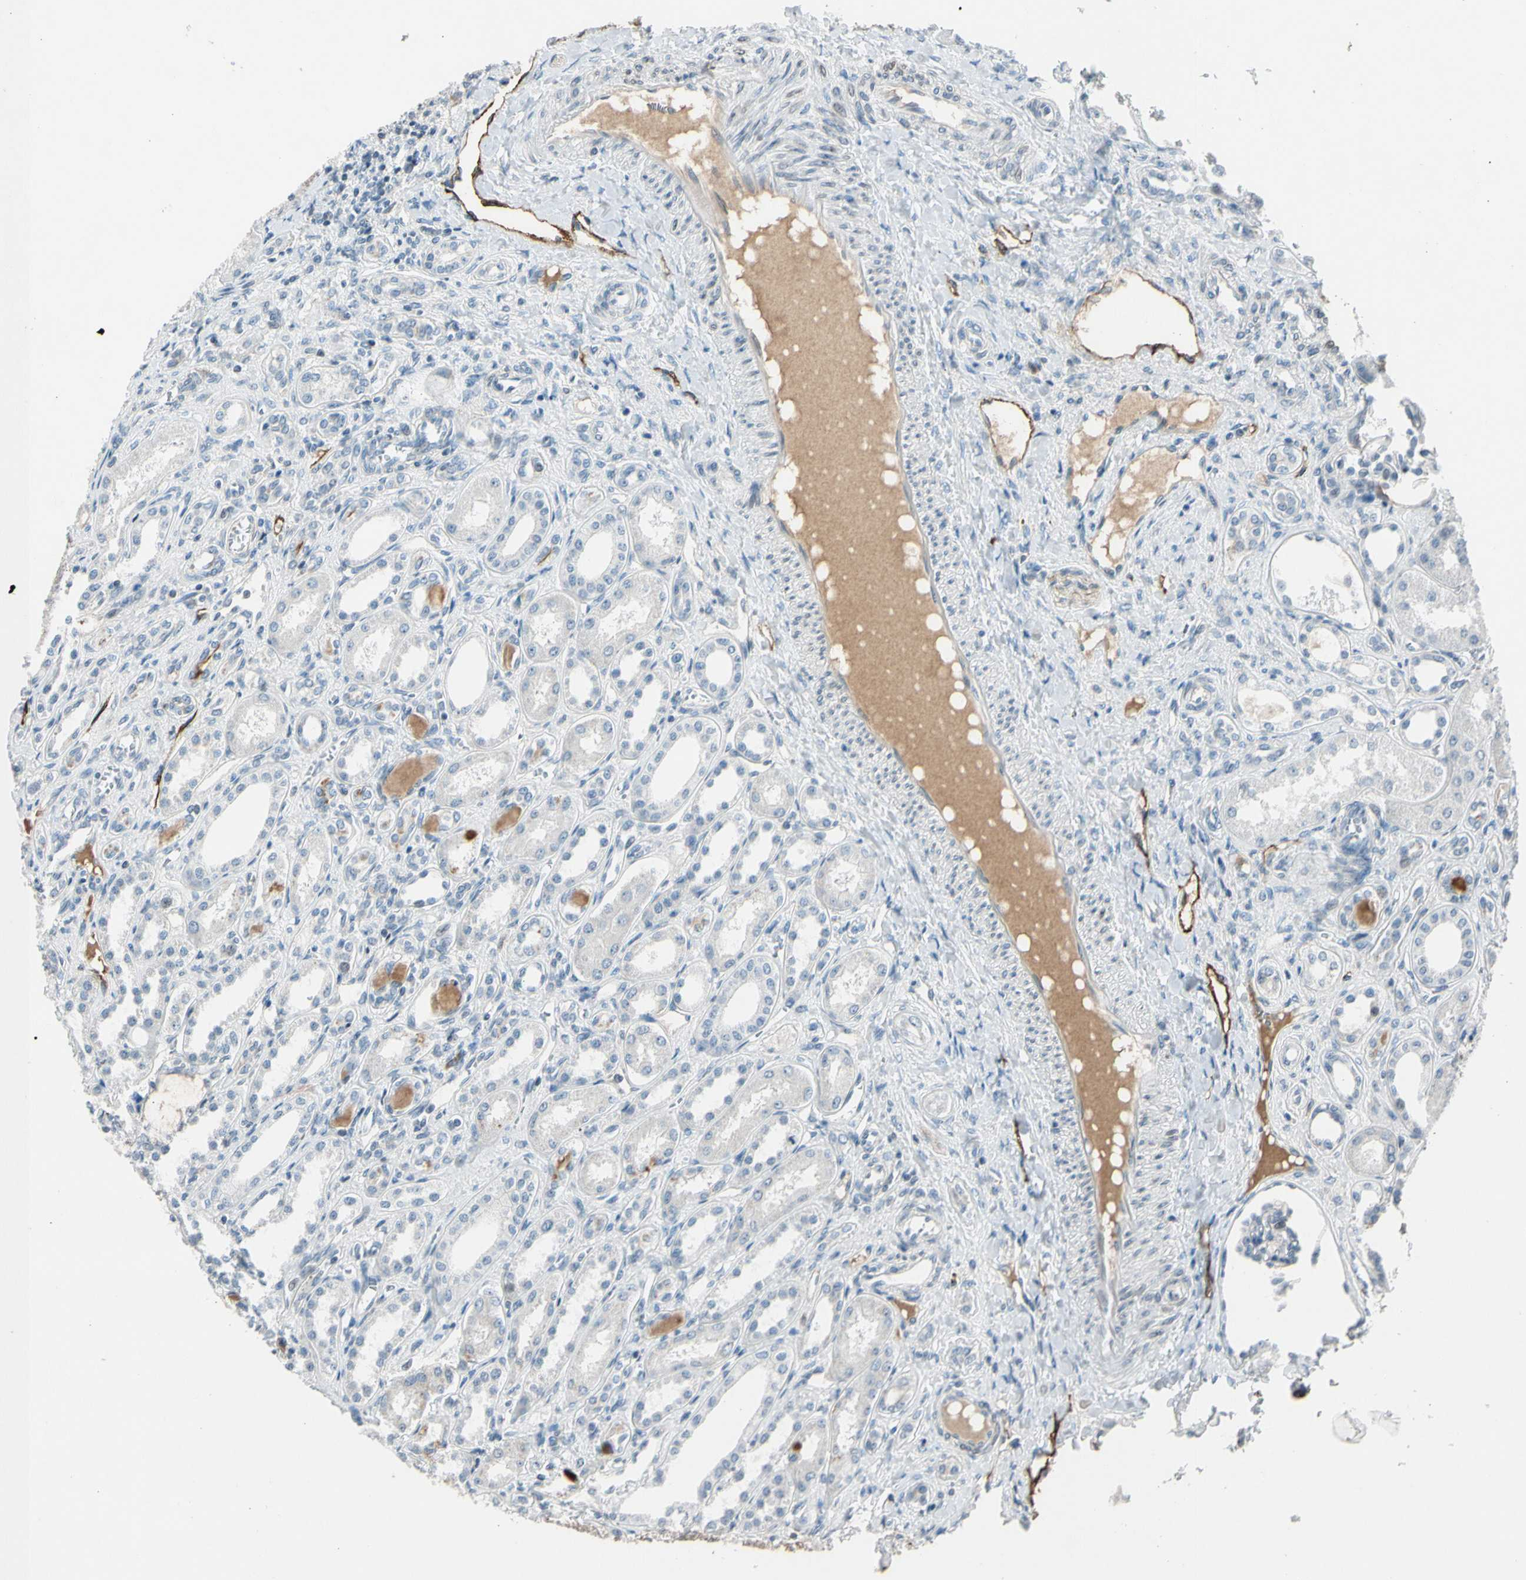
{"staining": {"intensity": "weak", "quantity": "<25%", "location": "cytoplasmic/membranous"}, "tissue": "kidney", "cell_type": "Cells in glomeruli", "image_type": "normal", "snomed": [{"axis": "morphology", "description": "Normal tissue, NOS"}, {"axis": "topography", "description": "Kidney"}], "caption": "The histopathology image reveals no significant expression in cells in glomeruli of kidney.", "gene": "PDPN", "patient": {"sex": "male", "age": 7}}